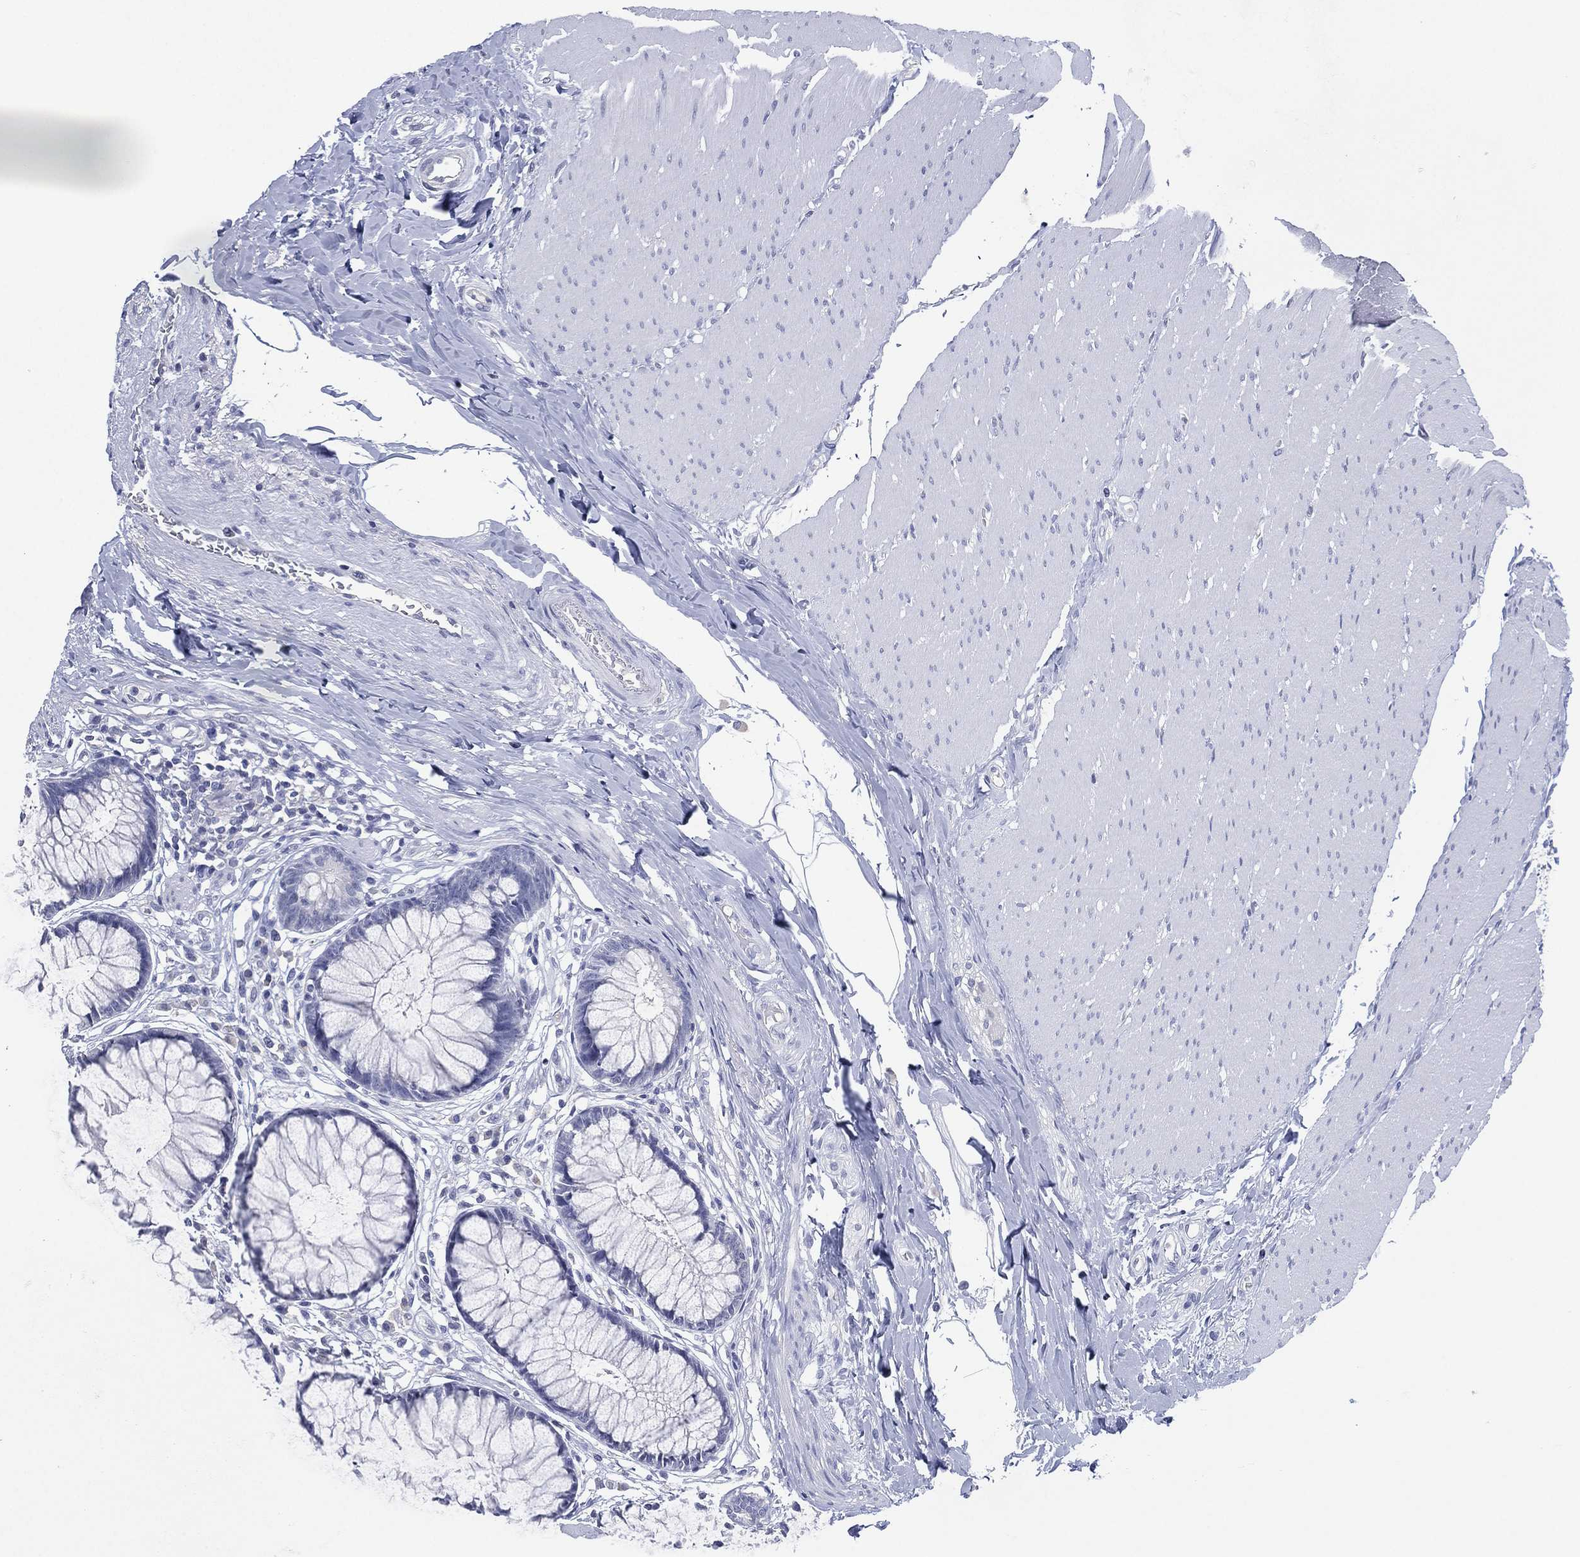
{"staining": {"intensity": "negative", "quantity": "none", "location": "none"}, "tissue": "rectum", "cell_type": "Glandular cells", "image_type": "normal", "snomed": [{"axis": "morphology", "description": "Normal tissue, NOS"}, {"axis": "topography", "description": "Smooth muscle"}, {"axis": "topography", "description": "Rectum"}], "caption": "Immunohistochemistry (IHC) of unremarkable rectum displays no staining in glandular cells.", "gene": "KRT35", "patient": {"sex": "male", "age": 53}}